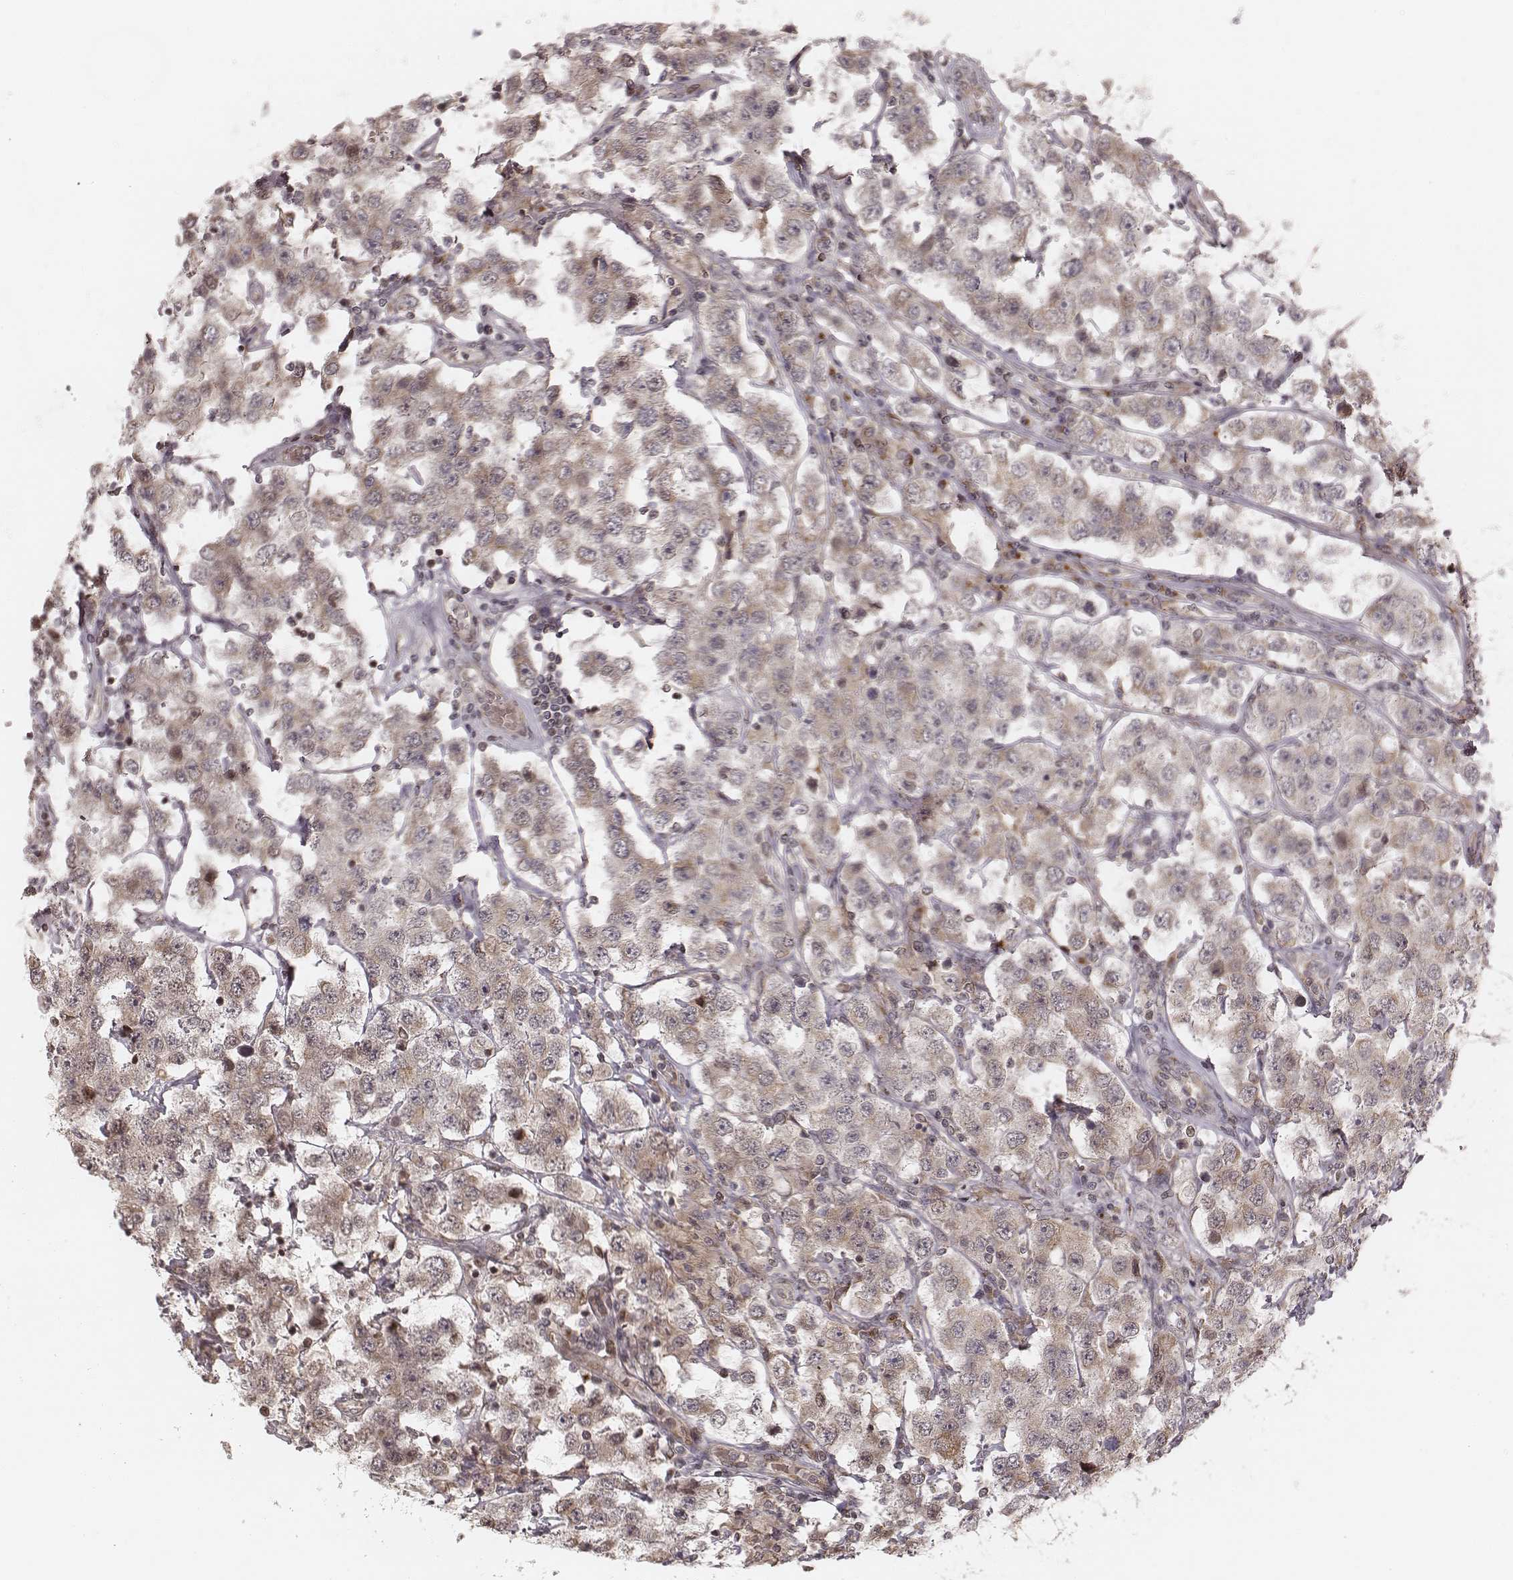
{"staining": {"intensity": "weak", "quantity": ">75%", "location": "cytoplasmic/membranous"}, "tissue": "testis cancer", "cell_type": "Tumor cells", "image_type": "cancer", "snomed": [{"axis": "morphology", "description": "Seminoma, NOS"}, {"axis": "topography", "description": "Testis"}], "caption": "Testis cancer (seminoma) tissue exhibits weak cytoplasmic/membranous expression in approximately >75% of tumor cells, visualized by immunohistochemistry.", "gene": "MYO19", "patient": {"sex": "male", "age": 52}}